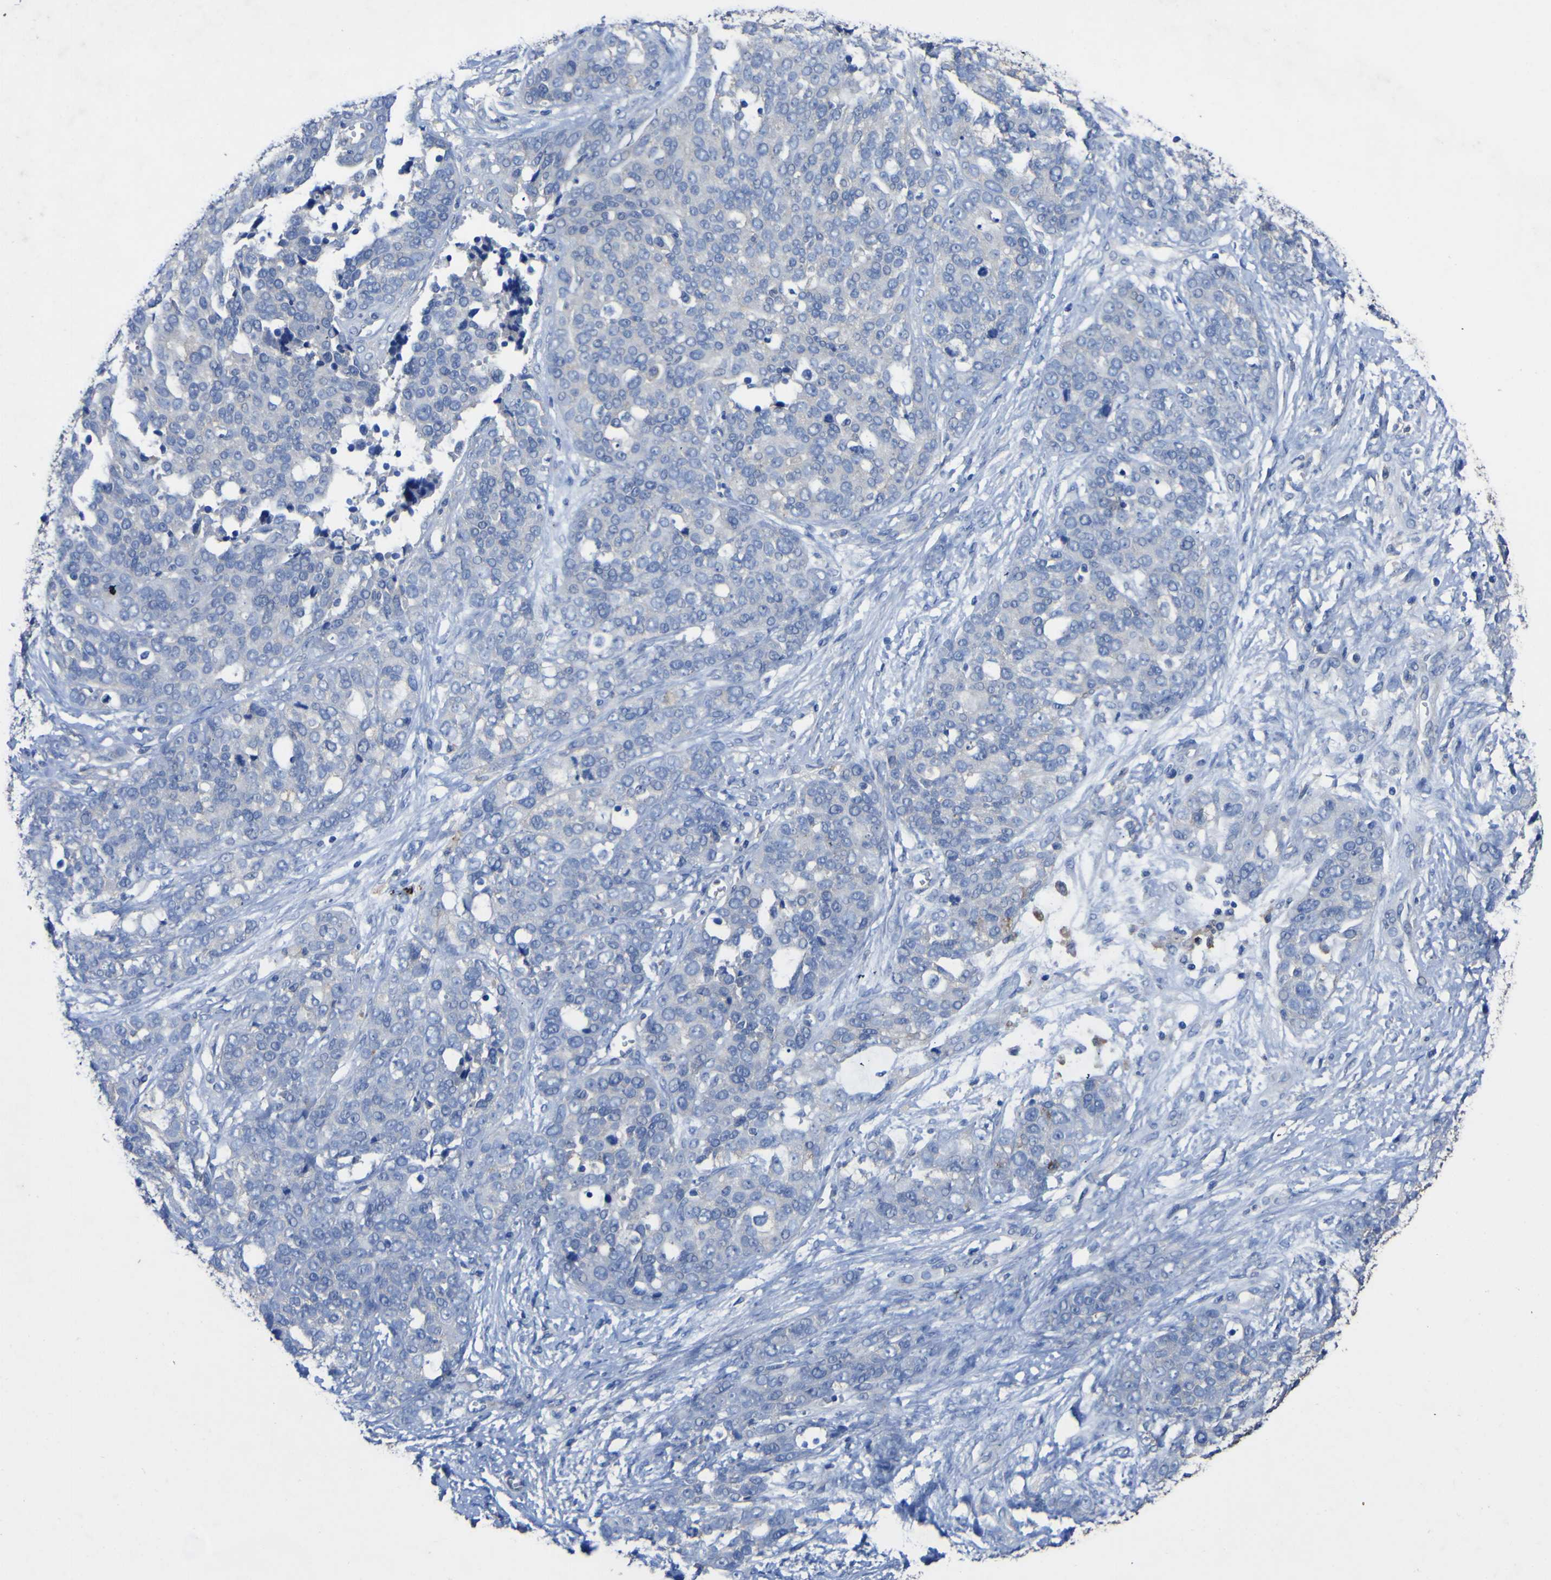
{"staining": {"intensity": "negative", "quantity": "none", "location": "none"}, "tissue": "ovarian cancer", "cell_type": "Tumor cells", "image_type": "cancer", "snomed": [{"axis": "morphology", "description": "Cystadenocarcinoma, serous, NOS"}, {"axis": "topography", "description": "Ovary"}], "caption": "This is an IHC micrograph of human ovarian cancer. There is no staining in tumor cells.", "gene": "AGO4", "patient": {"sex": "female", "age": 44}}